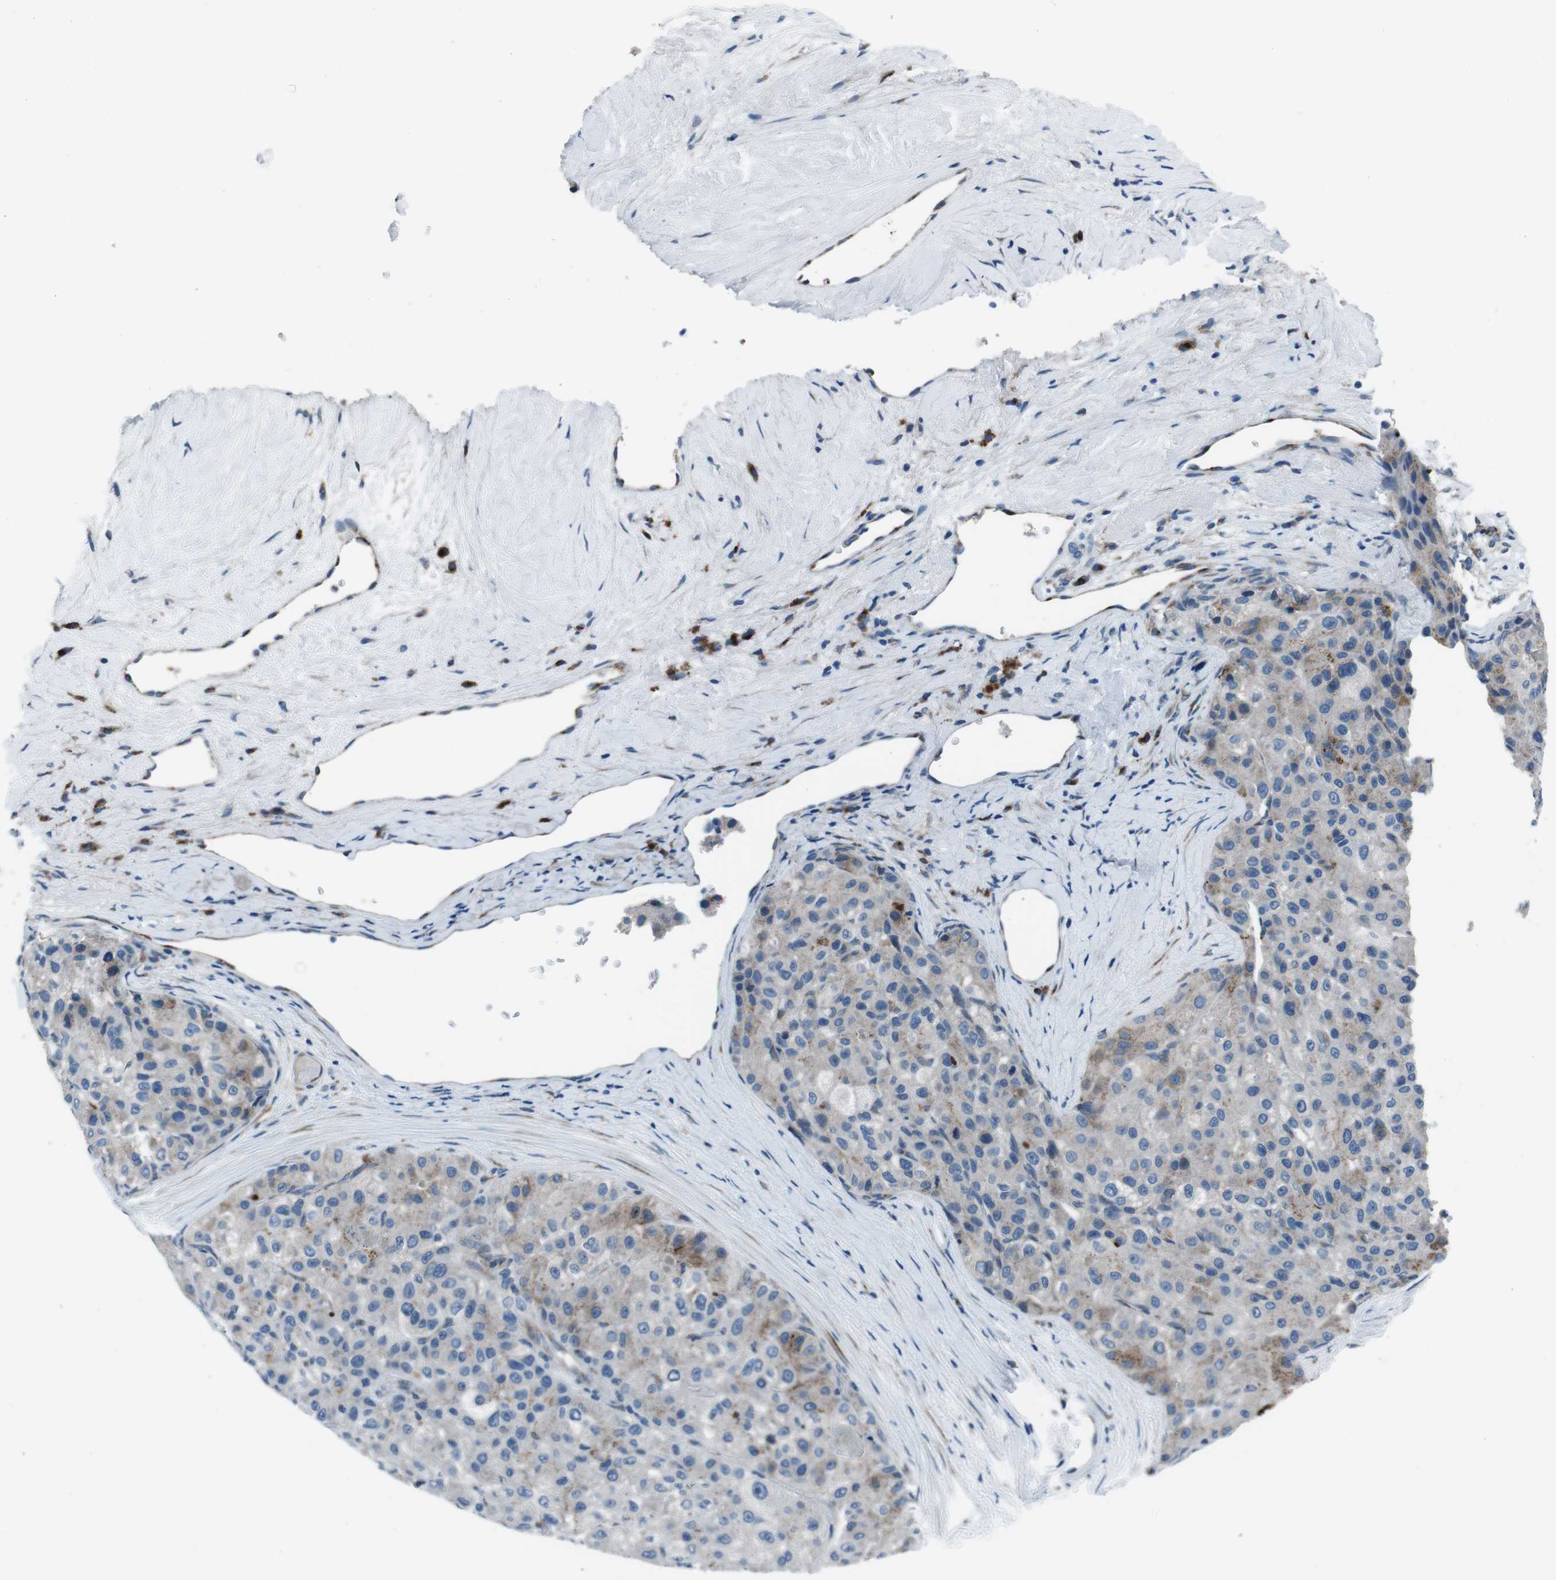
{"staining": {"intensity": "weak", "quantity": "<25%", "location": "cytoplasmic/membranous"}, "tissue": "liver cancer", "cell_type": "Tumor cells", "image_type": "cancer", "snomed": [{"axis": "morphology", "description": "Carcinoma, Hepatocellular, NOS"}, {"axis": "topography", "description": "Liver"}], "caption": "This micrograph is of liver hepatocellular carcinoma stained with IHC to label a protein in brown with the nuclei are counter-stained blue. There is no staining in tumor cells.", "gene": "NUCB2", "patient": {"sex": "male", "age": 80}}